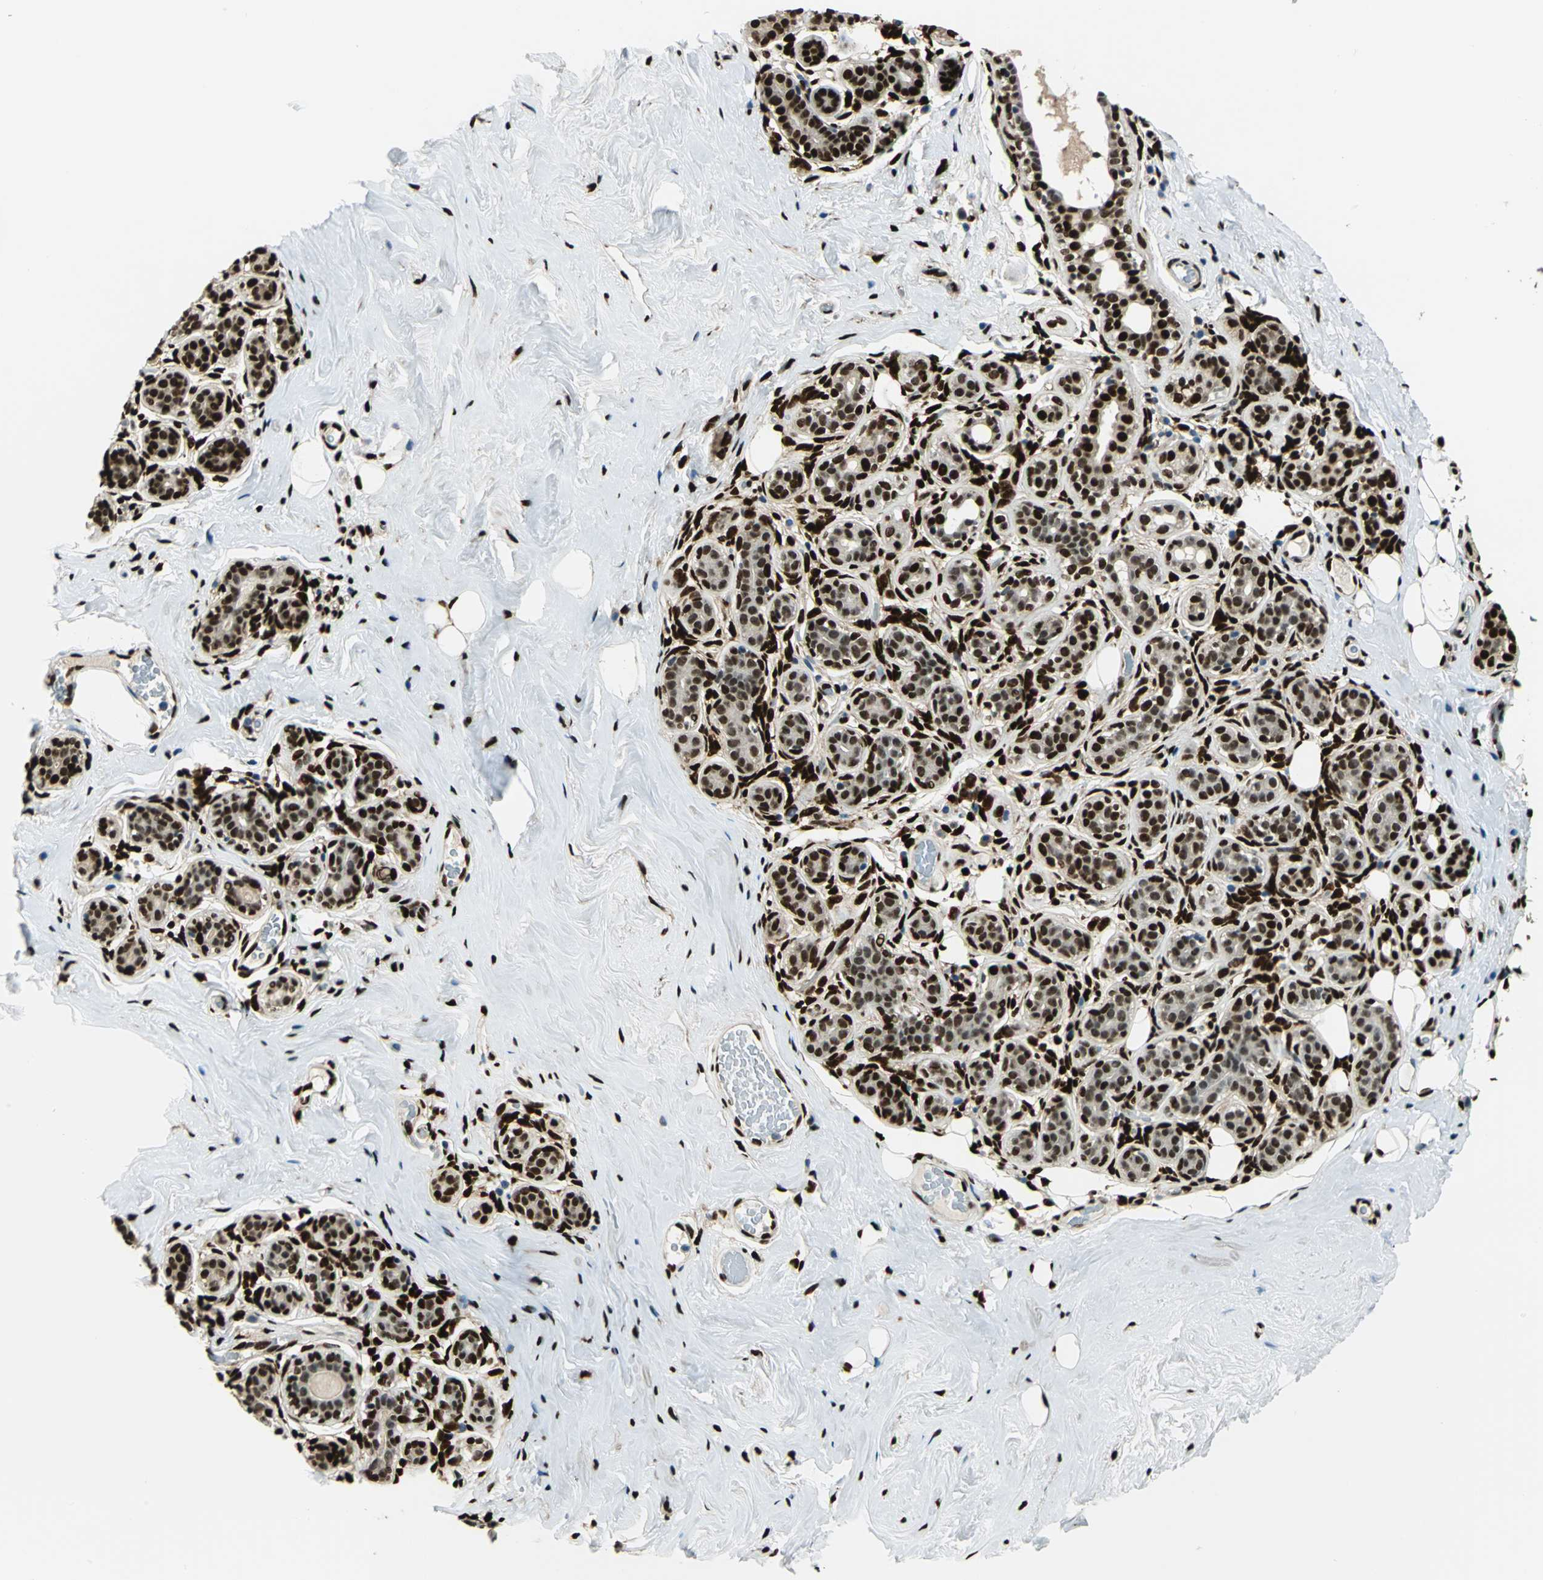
{"staining": {"intensity": "strong", "quantity": ">75%", "location": "nuclear"}, "tissue": "breast", "cell_type": "Adipocytes", "image_type": "normal", "snomed": [{"axis": "morphology", "description": "Normal tissue, NOS"}, {"axis": "topography", "description": "Breast"}], "caption": "Adipocytes exhibit strong nuclear positivity in about >75% of cells in unremarkable breast.", "gene": "NFIA", "patient": {"sex": "female", "age": 75}}